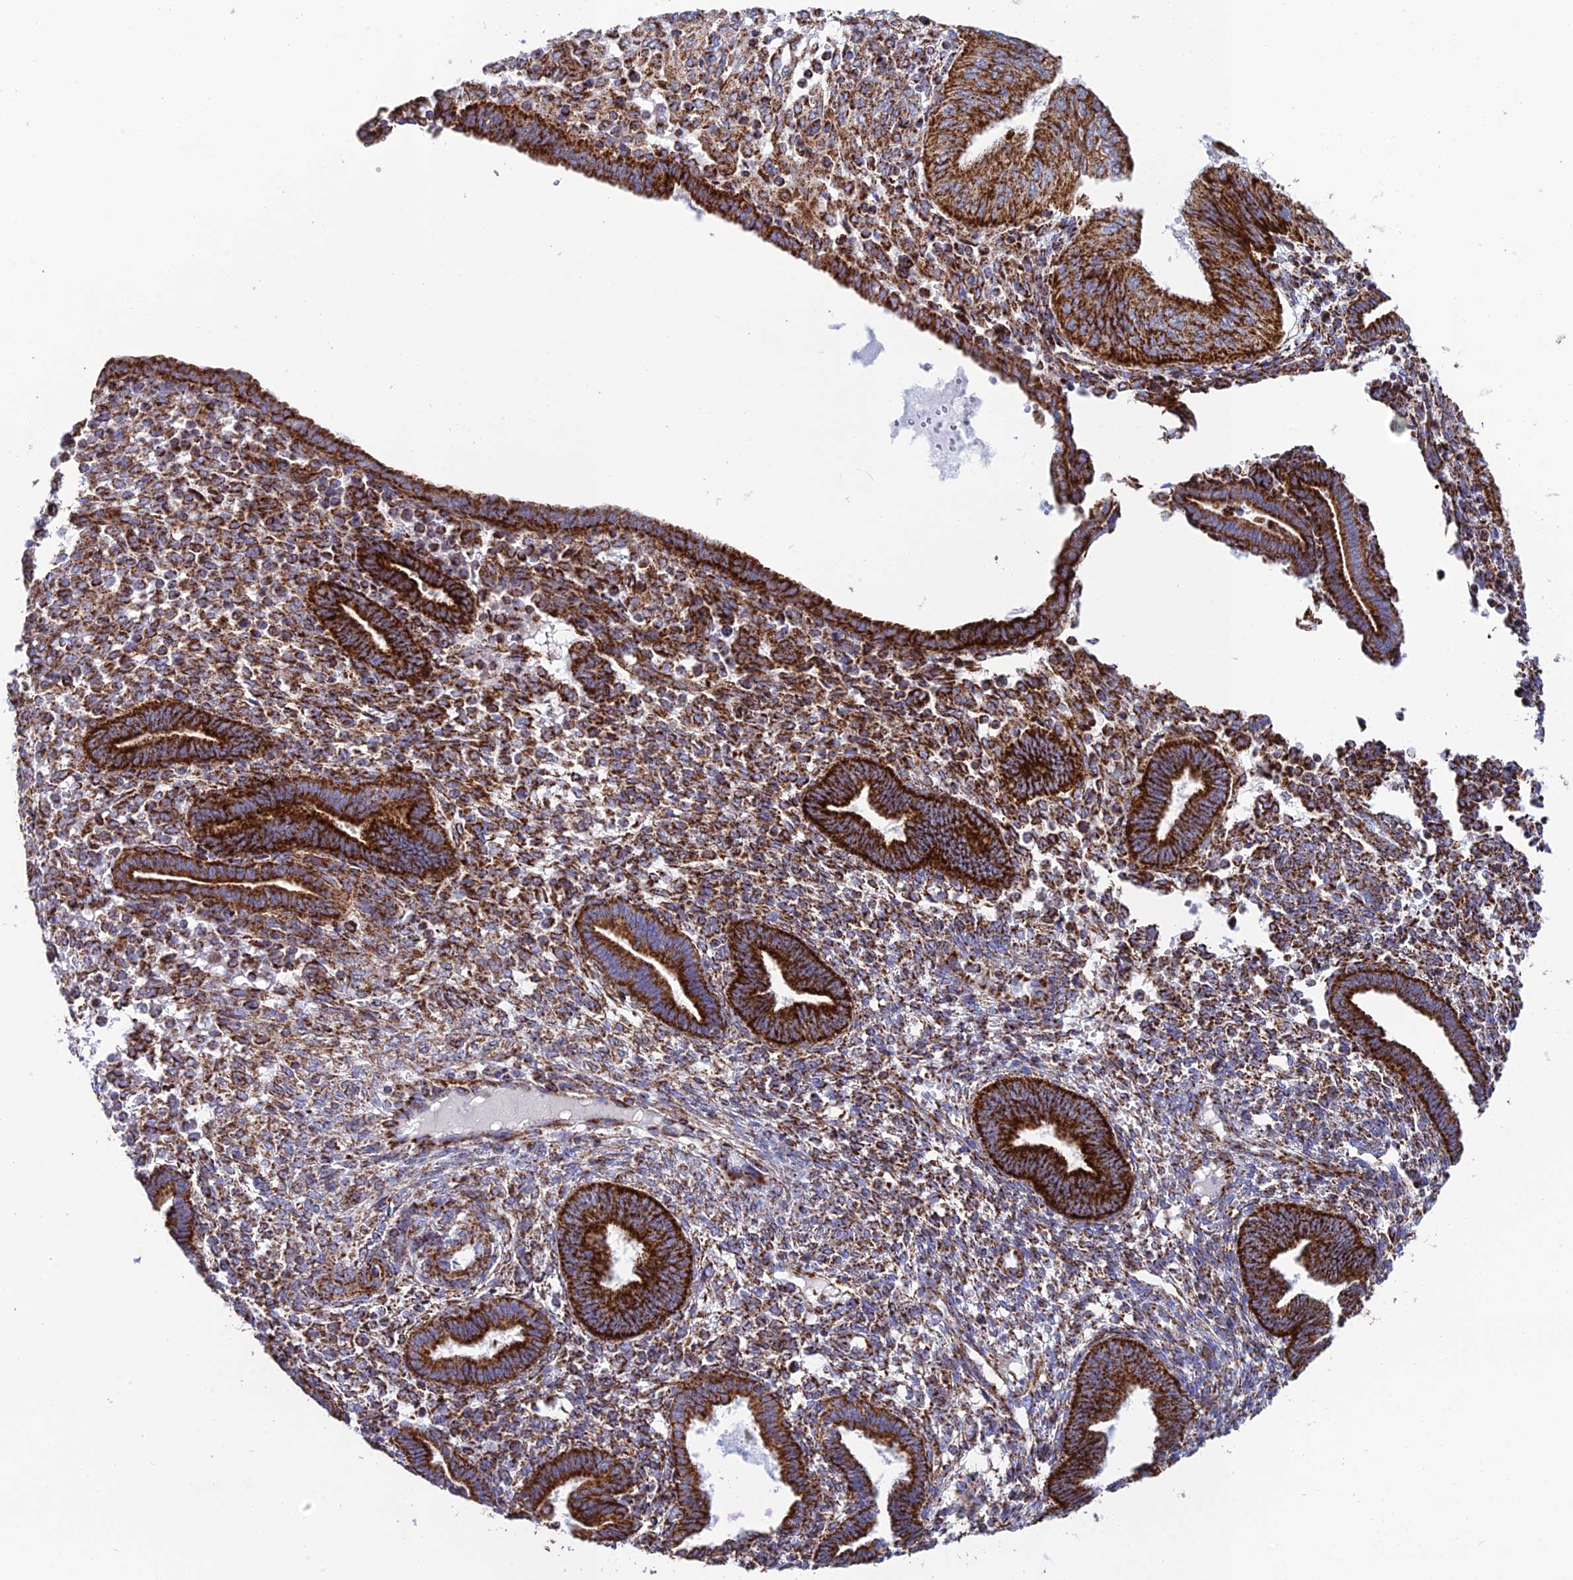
{"staining": {"intensity": "strong", "quantity": ">75%", "location": "cytoplasmic/membranous"}, "tissue": "endometrial cancer", "cell_type": "Tumor cells", "image_type": "cancer", "snomed": [{"axis": "morphology", "description": "Normal tissue, NOS"}, {"axis": "morphology", "description": "Adenocarcinoma, NOS"}, {"axis": "topography", "description": "Endometrium"}], "caption": "IHC photomicrograph of neoplastic tissue: endometrial cancer stained using immunohistochemistry (IHC) exhibits high levels of strong protein expression localized specifically in the cytoplasmic/membranous of tumor cells, appearing as a cytoplasmic/membranous brown color.", "gene": "CHCHD3", "patient": {"sex": "female", "age": 53}}